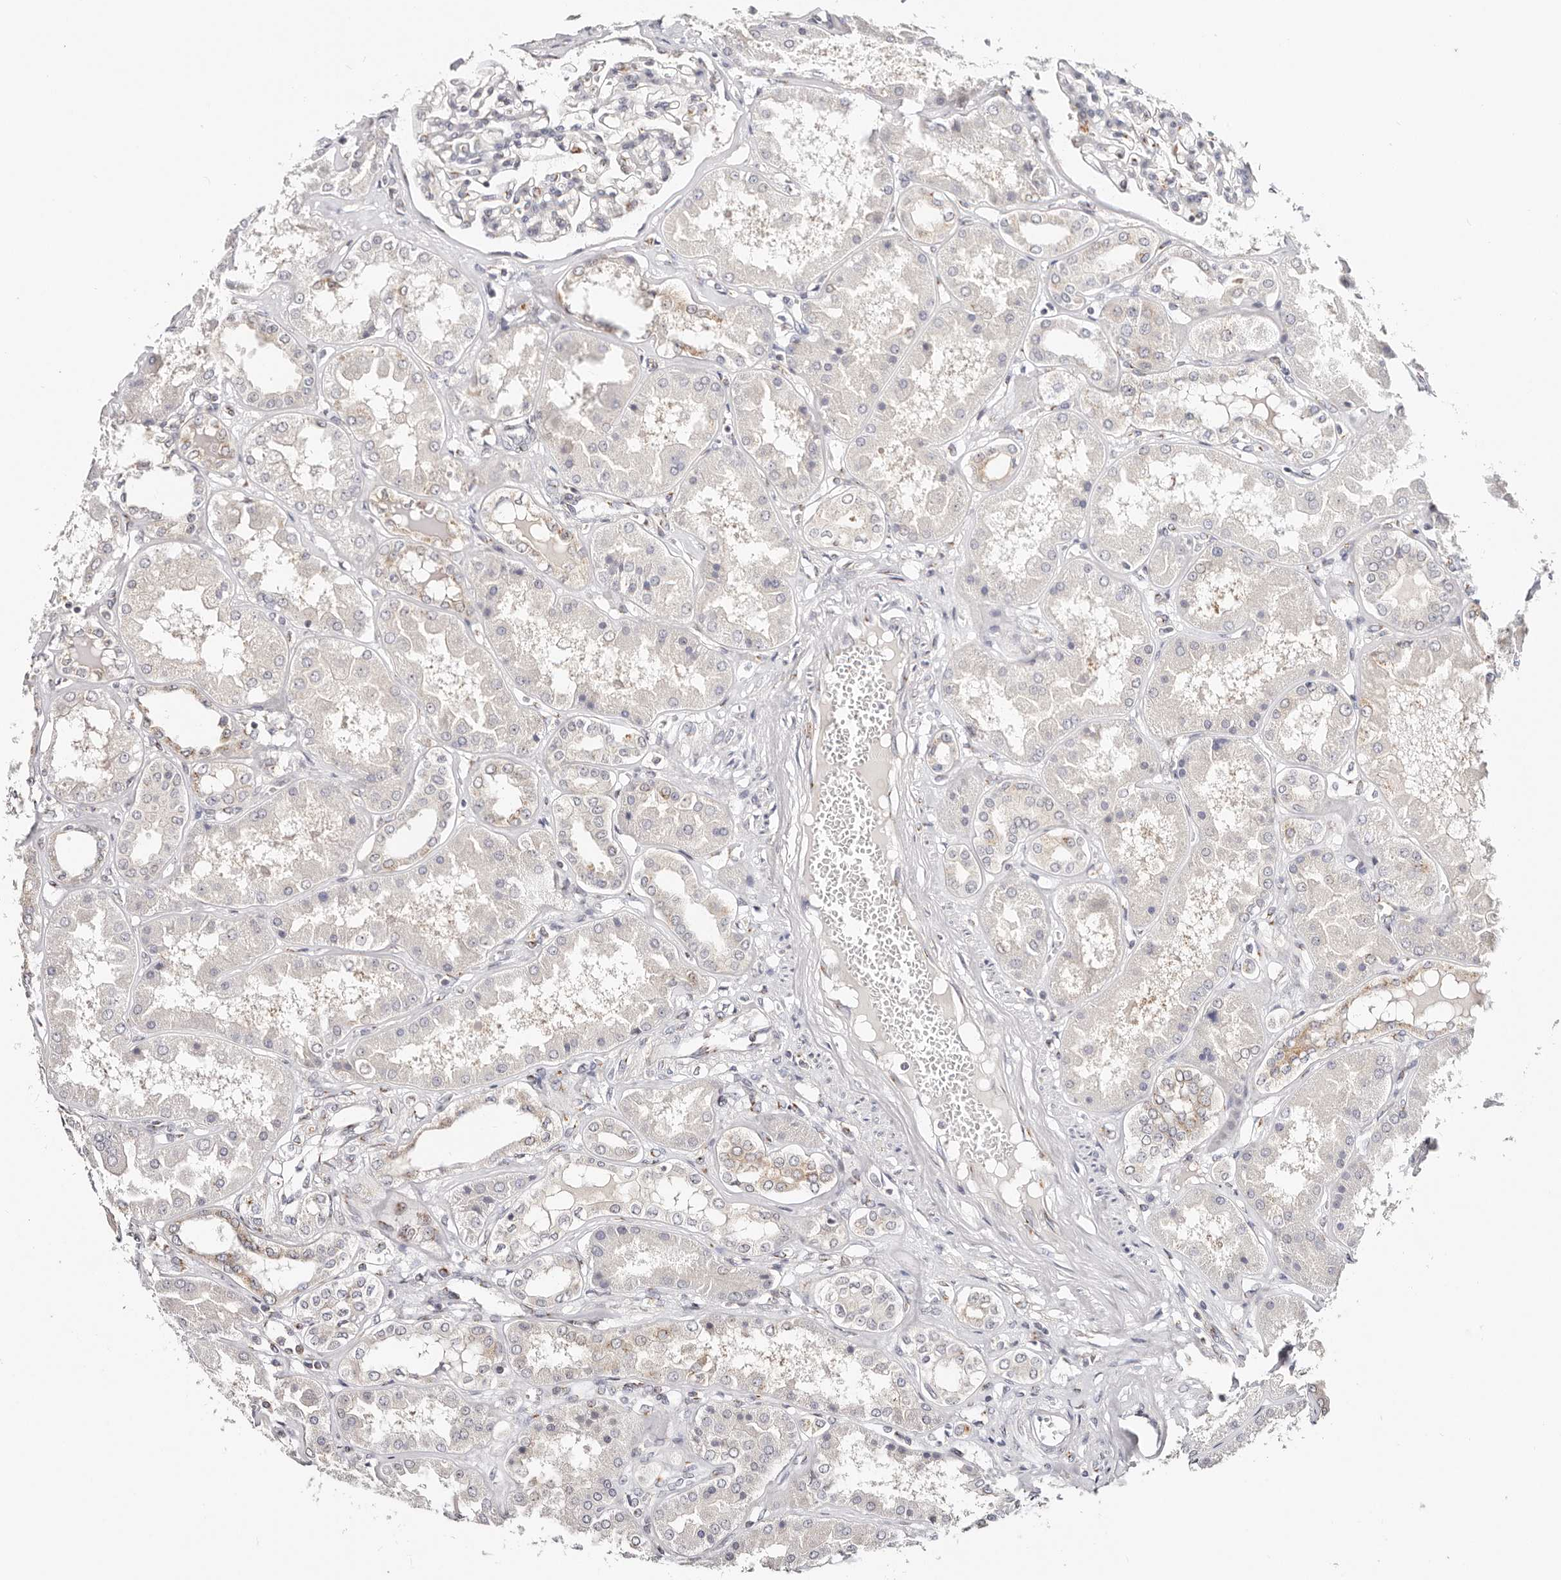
{"staining": {"intensity": "moderate", "quantity": "25%-75%", "location": "cytoplasmic/membranous"}, "tissue": "kidney", "cell_type": "Cells in glomeruli", "image_type": "normal", "snomed": [{"axis": "morphology", "description": "Normal tissue, NOS"}, {"axis": "topography", "description": "Kidney"}], "caption": "This photomicrograph demonstrates benign kidney stained with IHC to label a protein in brown. The cytoplasmic/membranous of cells in glomeruli show moderate positivity for the protein. Nuclei are counter-stained blue.", "gene": "VIPAS39", "patient": {"sex": "female", "age": 56}}